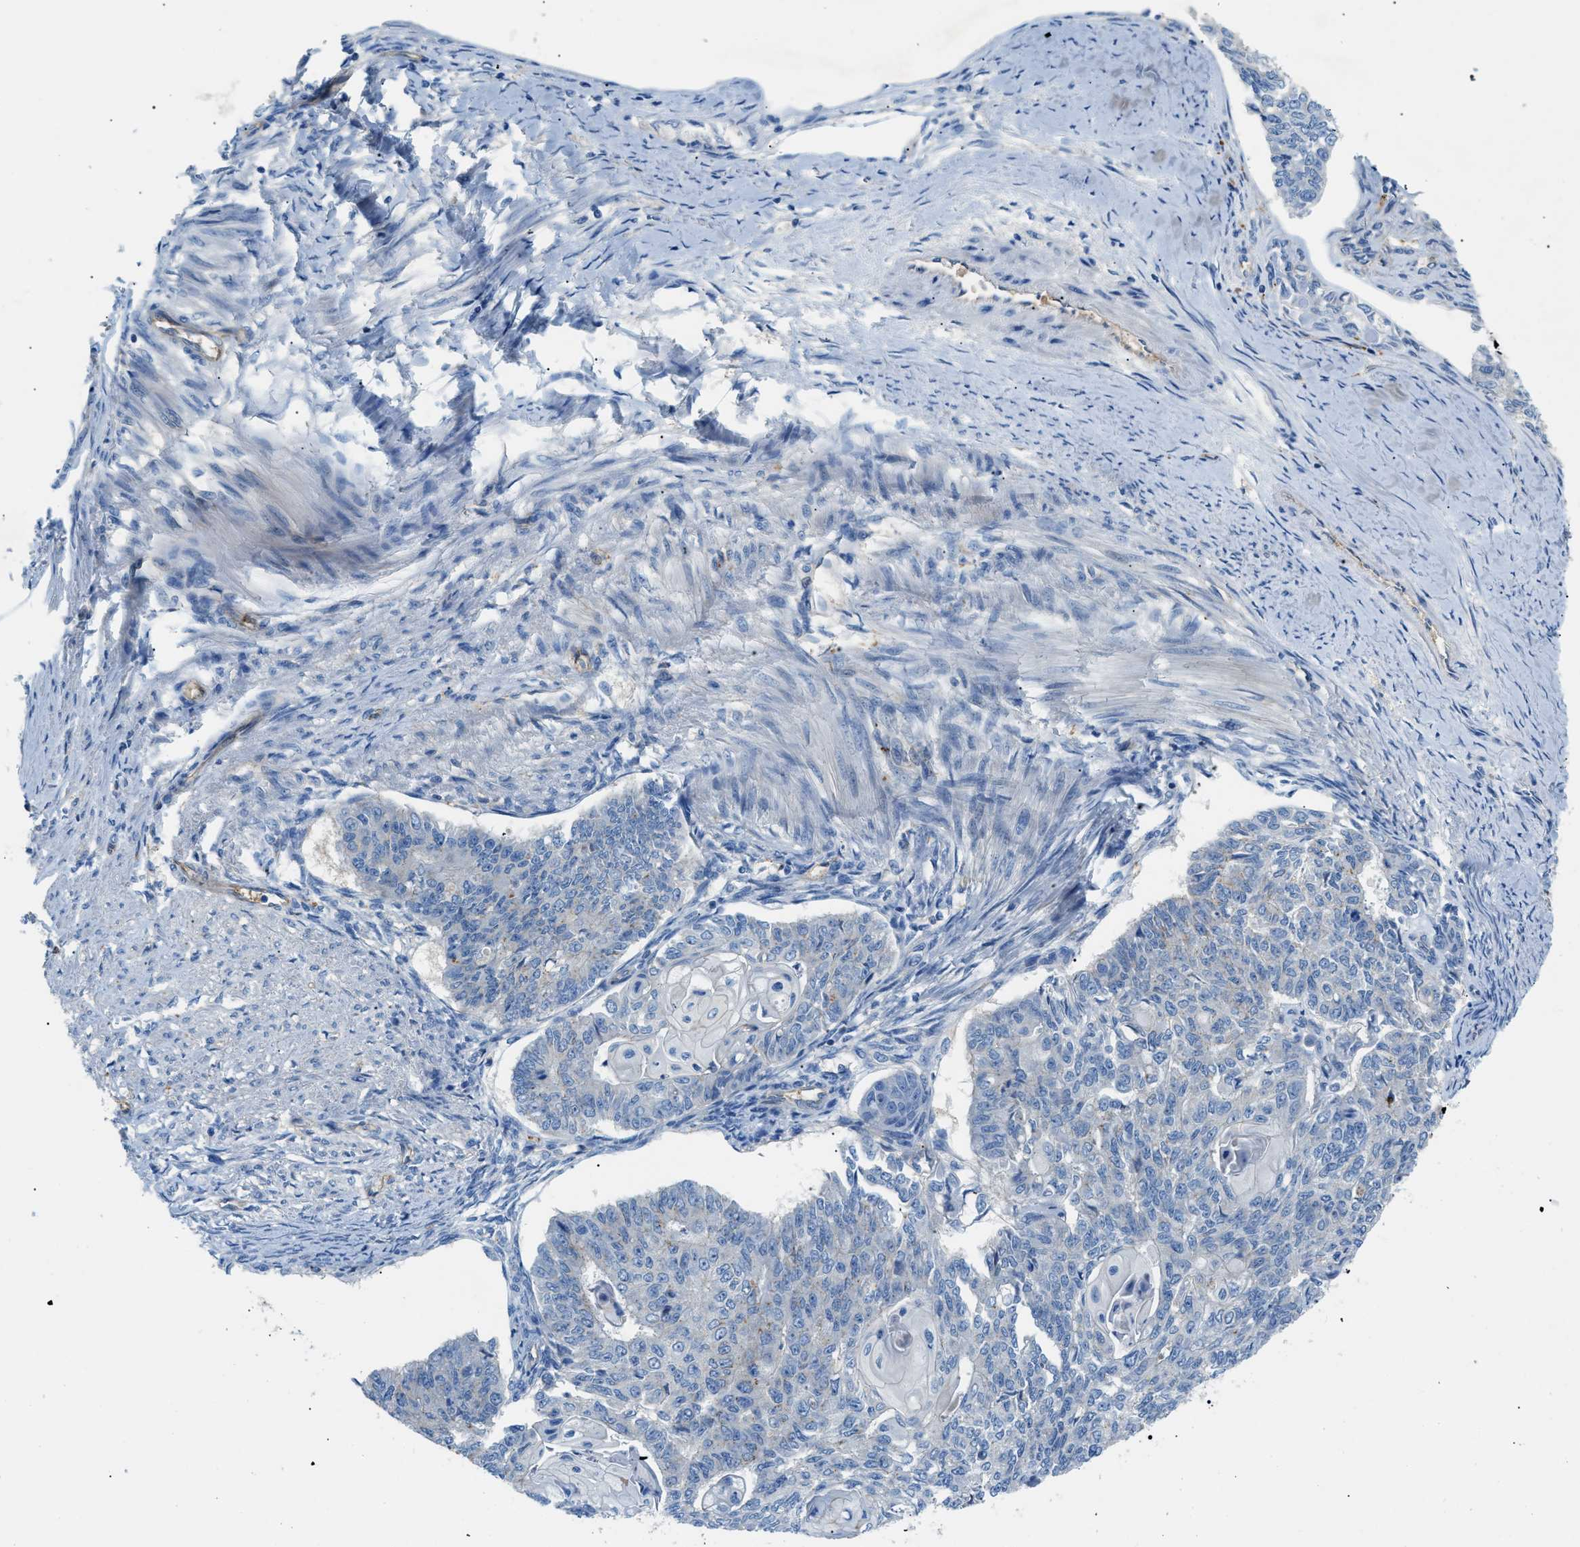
{"staining": {"intensity": "negative", "quantity": "none", "location": "none"}, "tissue": "endometrial cancer", "cell_type": "Tumor cells", "image_type": "cancer", "snomed": [{"axis": "morphology", "description": "Adenocarcinoma, NOS"}, {"axis": "topography", "description": "Endometrium"}], "caption": "A photomicrograph of endometrial cancer stained for a protein reveals no brown staining in tumor cells.", "gene": "ORAI1", "patient": {"sex": "female", "age": 32}}